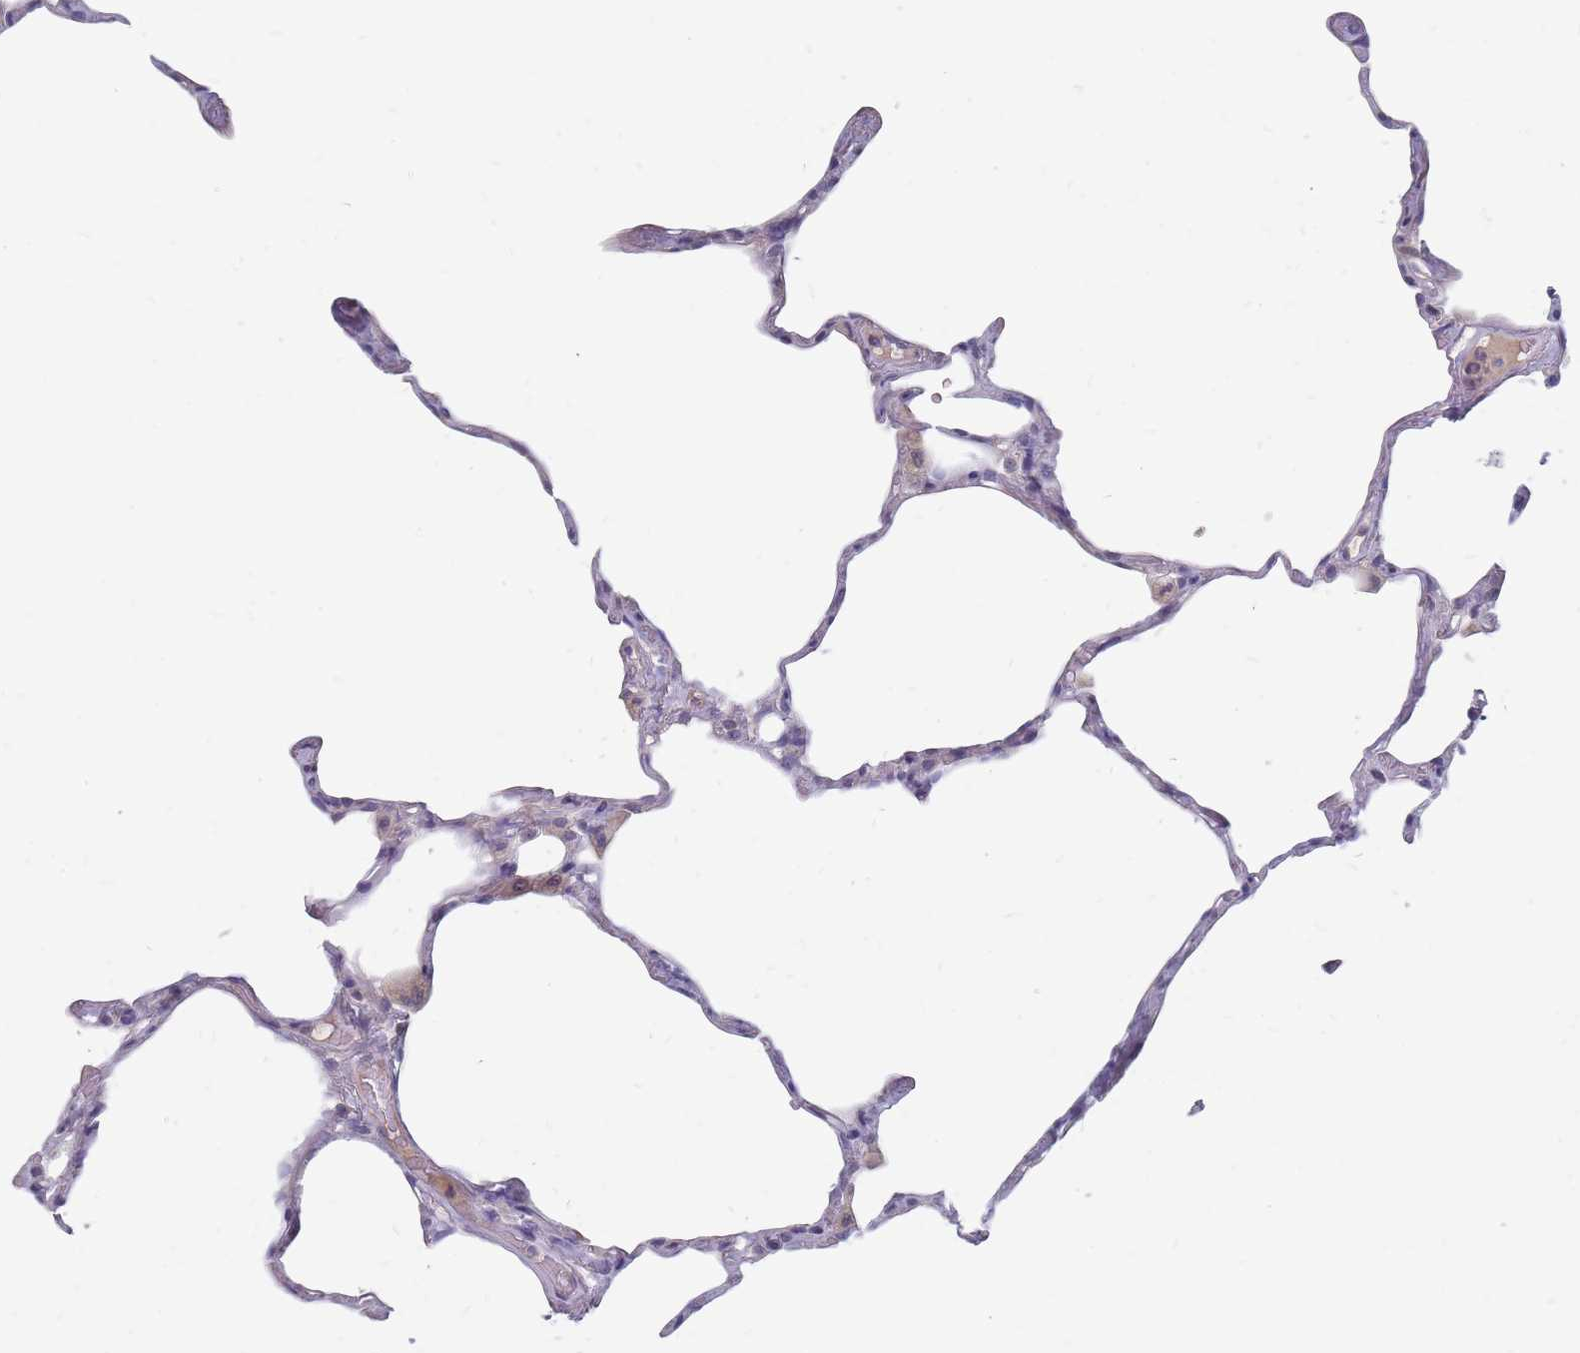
{"staining": {"intensity": "negative", "quantity": "none", "location": "none"}, "tissue": "lung", "cell_type": "Alveolar cells", "image_type": "normal", "snomed": [{"axis": "morphology", "description": "Normal tissue, NOS"}, {"axis": "topography", "description": "Lung"}], "caption": "A high-resolution image shows IHC staining of normal lung, which demonstrates no significant expression in alveolar cells. (DAB (3,3'-diaminobenzidine) immunohistochemistry (IHC) with hematoxylin counter stain).", "gene": "CMTR2", "patient": {"sex": "male", "age": 65}}